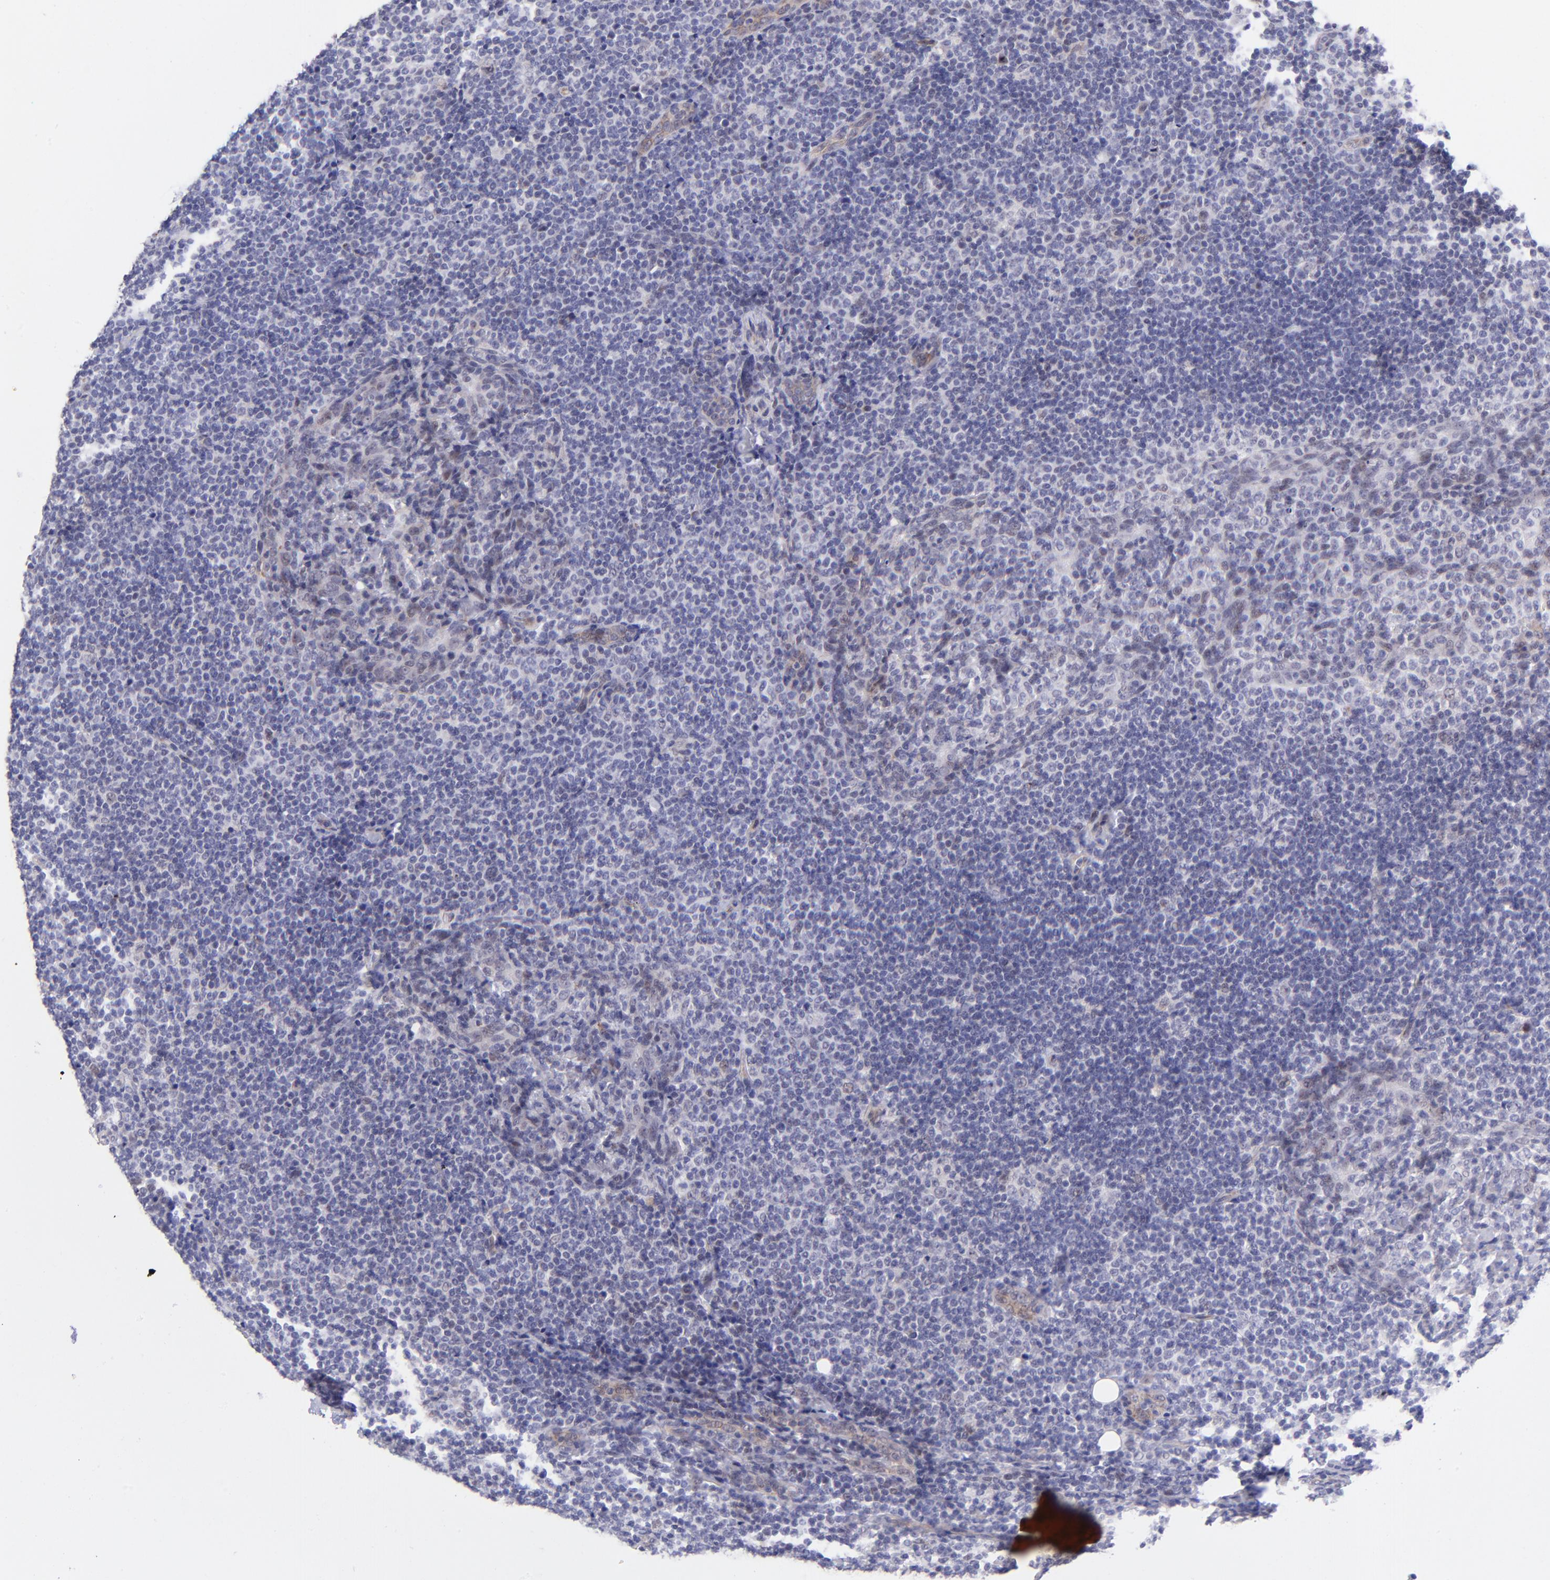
{"staining": {"intensity": "weak", "quantity": "<25%", "location": "nuclear"}, "tissue": "lymph node", "cell_type": "Germinal center cells", "image_type": "normal", "snomed": [{"axis": "morphology", "description": "Normal tissue, NOS"}, {"axis": "morphology", "description": "Uncertain malignant potential"}, {"axis": "topography", "description": "Lymph node"}, {"axis": "topography", "description": "Salivary gland, NOS"}], "caption": "Immunohistochemical staining of normal lymph node demonstrates no significant expression in germinal center cells.", "gene": "SOX6", "patient": {"sex": "female", "age": 51}}